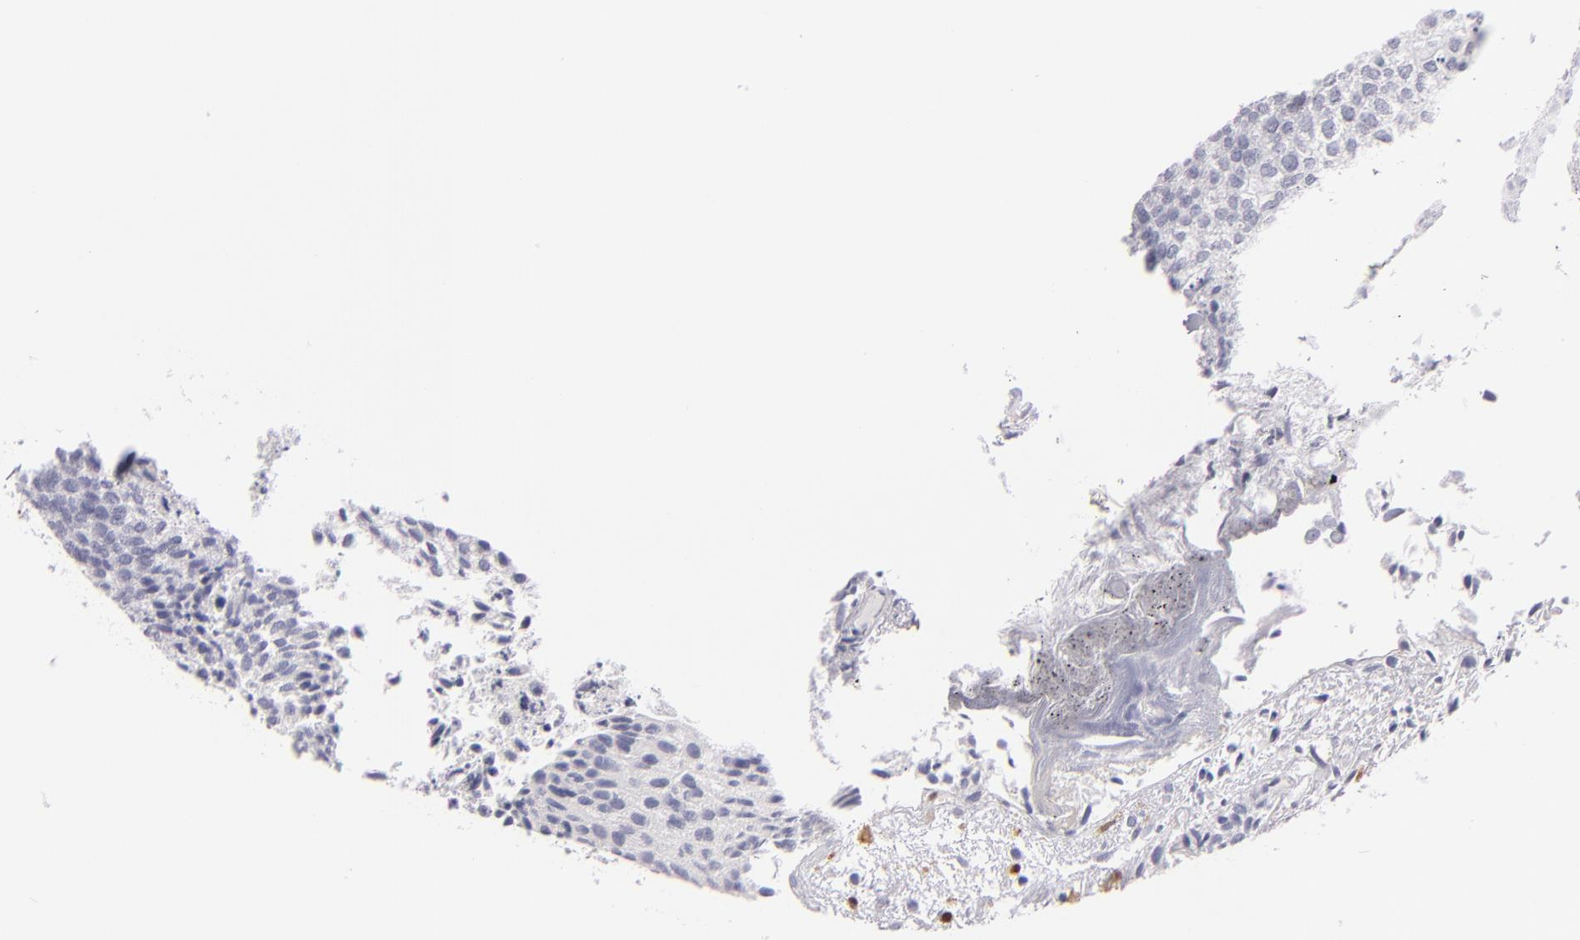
{"staining": {"intensity": "negative", "quantity": "none", "location": "none"}, "tissue": "urothelial cancer", "cell_type": "Tumor cells", "image_type": "cancer", "snomed": [{"axis": "morphology", "description": "Urothelial carcinoma, Low grade"}, {"axis": "topography", "description": "Urinary bladder"}], "caption": "Protein analysis of urothelial cancer shows no significant staining in tumor cells.", "gene": "F13A1", "patient": {"sex": "male", "age": 84}}